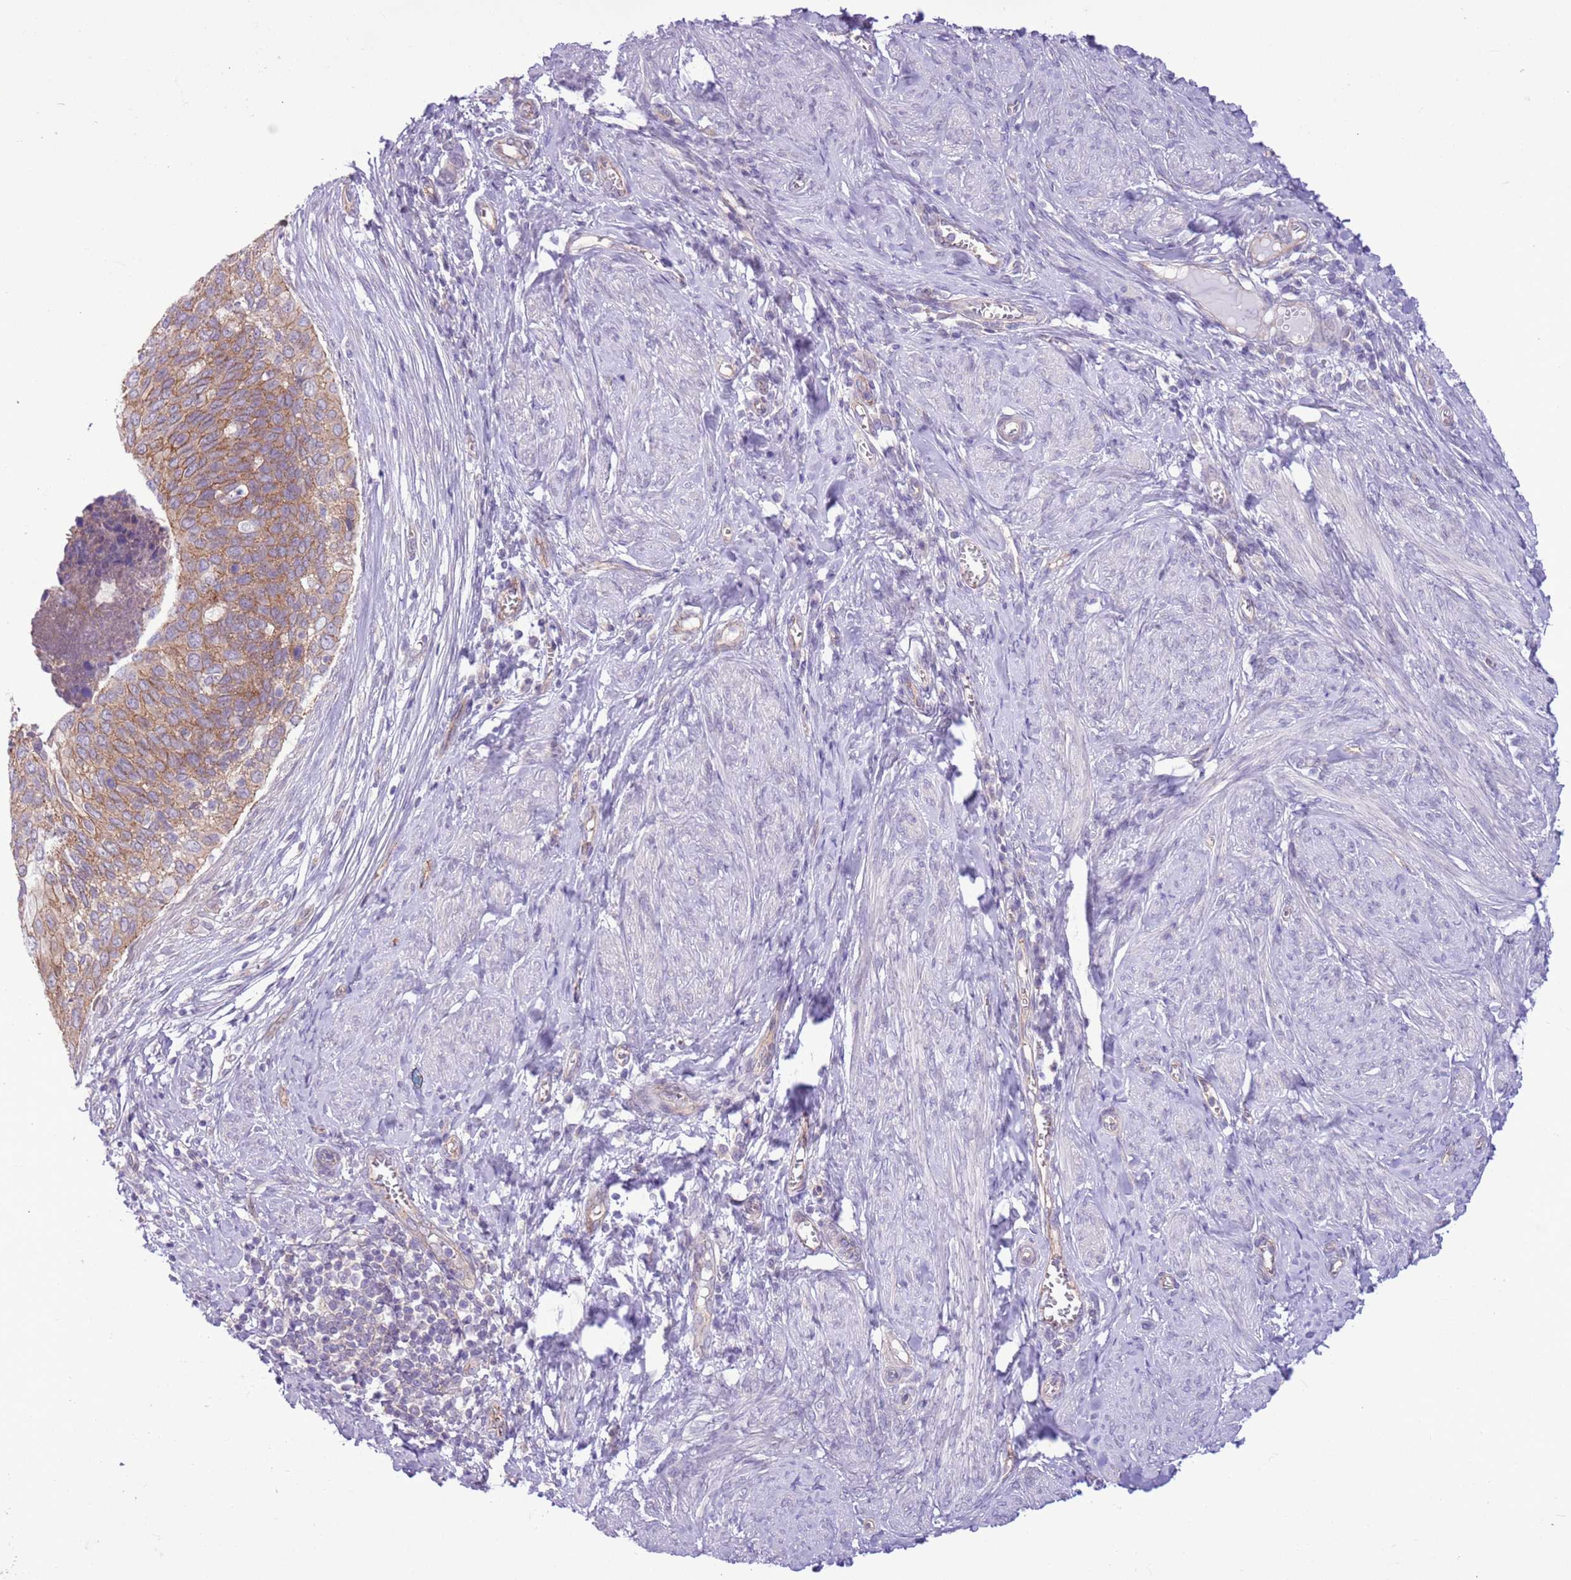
{"staining": {"intensity": "moderate", "quantity": ">75%", "location": "cytoplasmic/membranous"}, "tissue": "cervical cancer", "cell_type": "Tumor cells", "image_type": "cancer", "snomed": [{"axis": "morphology", "description": "Squamous cell carcinoma, NOS"}, {"axis": "topography", "description": "Cervix"}], "caption": "This photomicrograph exhibits immunohistochemistry (IHC) staining of cervical cancer, with medium moderate cytoplasmic/membranous expression in about >75% of tumor cells.", "gene": "PARP8", "patient": {"sex": "female", "age": 80}}